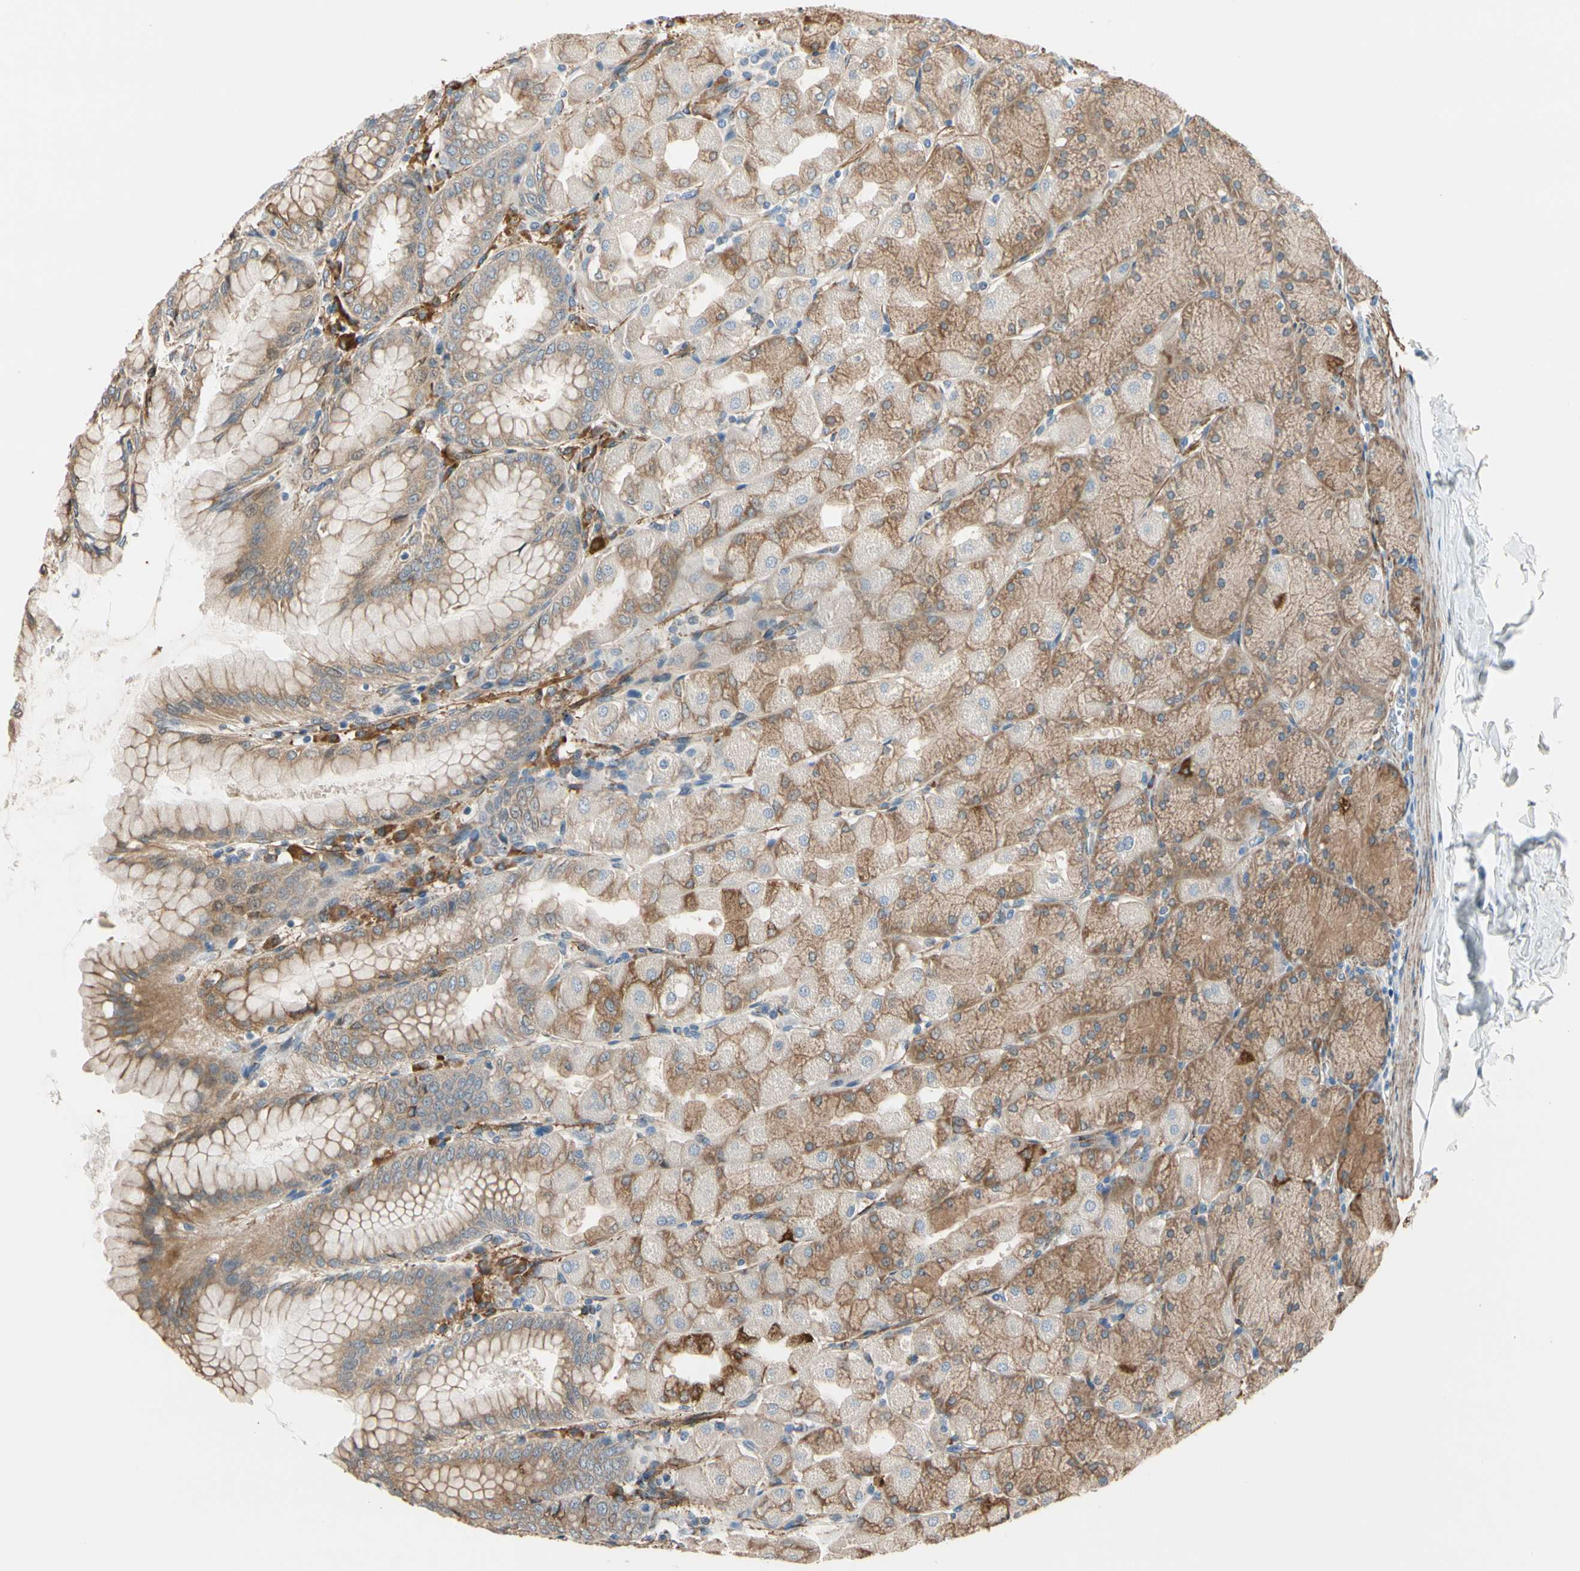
{"staining": {"intensity": "moderate", "quantity": ">75%", "location": "cytoplasmic/membranous"}, "tissue": "stomach", "cell_type": "Glandular cells", "image_type": "normal", "snomed": [{"axis": "morphology", "description": "Normal tissue, NOS"}, {"axis": "topography", "description": "Stomach, upper"}], "caption": "High-magnification brightfield microscopy of normal stomach stained with DAB (brown) and counterstained with hematoxylin (blue). glandular cells exhibit moderate cytoplasmic/membranous staining is present in approximately>75% of cells. The staining was performed using DAB, with brown indicating positive protein expression. Nuclei are stained blue with hematoxylin.", "gene": "LIMK2", "patient": {"sex": "female", "age": 56}}